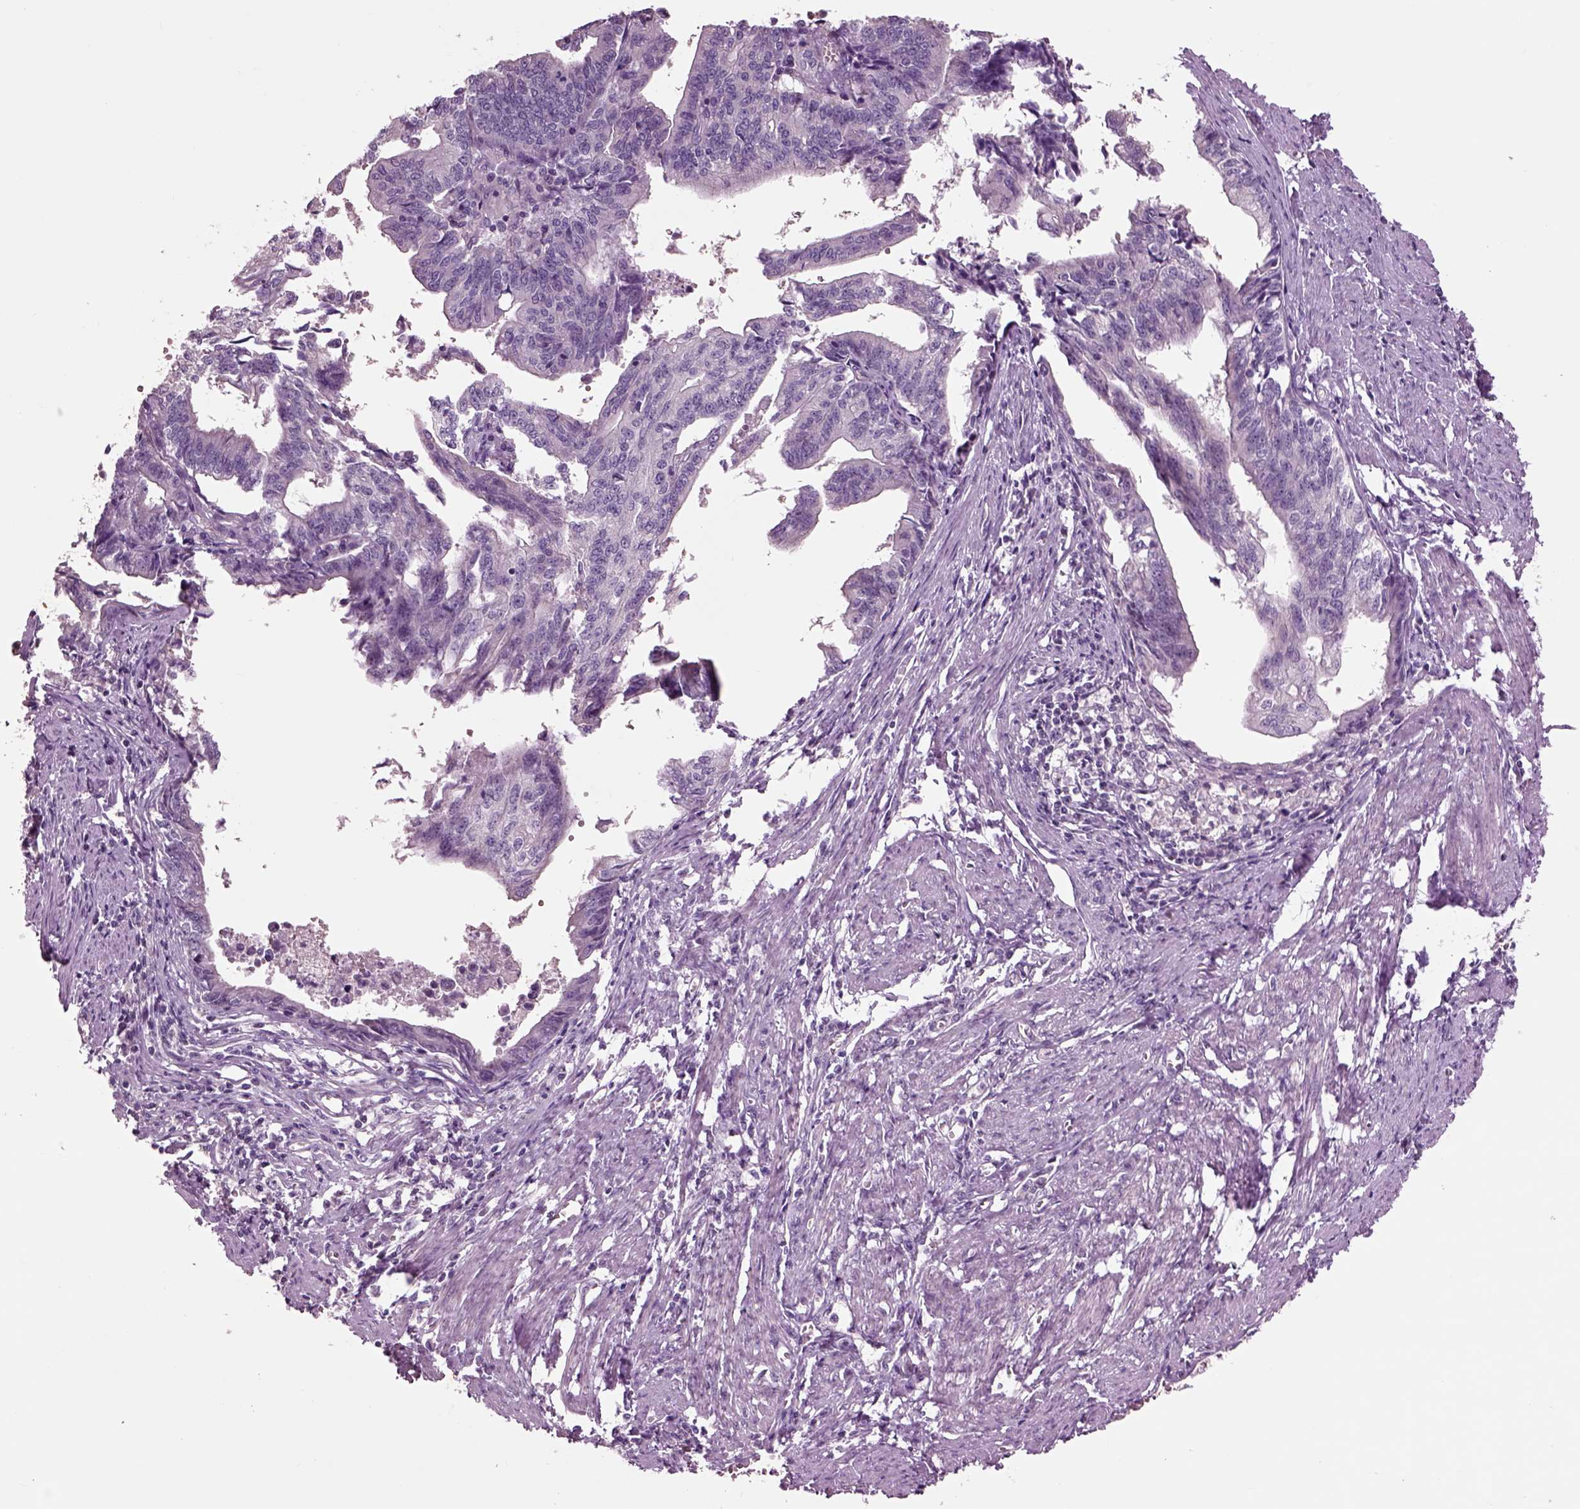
{"staining": {"intensity": "negative", "quantity": "none", "location": "none"}, "tissue": "endometrial cancer", "cell_type": "Tumor cells", "image_type": "cancer", "snomed": [{"axis": "morphology", "description": "Adenocarcinoma, NOS"}, {"axis": "topography", "description": "Endometrium"}], "caption": "An IHC image of endometrial cancer is shown. There is no staining in tumor cells of endometrial cancer.", "gene": "CHGB", "patient": {"sex": "female", "age": 65}}